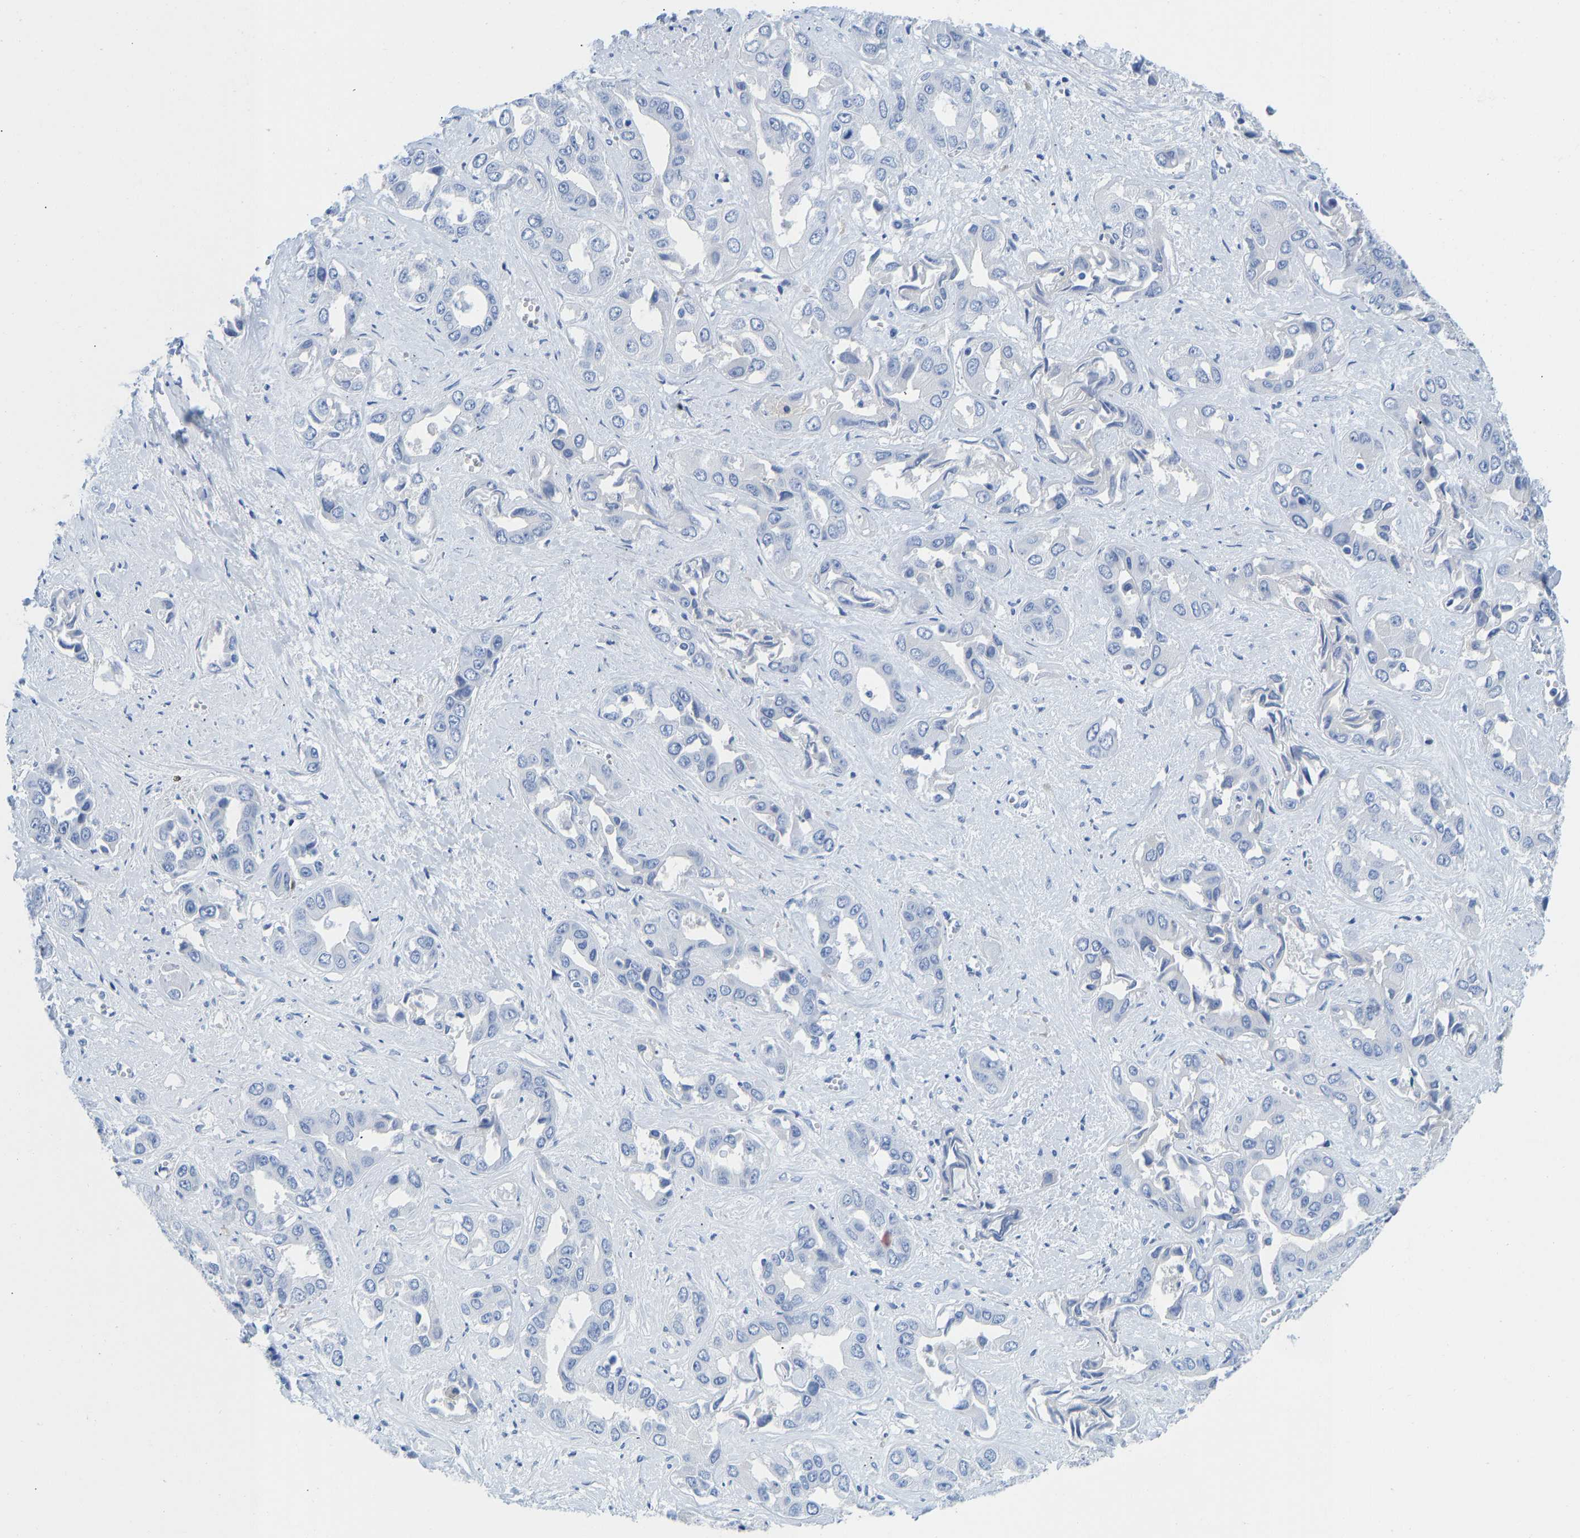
{"staining": {"intensity": "negative", "quantity": "none", "location": "none"}, "tissue": "liver cancer", "cell_type": "Tumor cells", "image_type": "cancer", "snomed": [{"axis": "morphology", "description": "Cholangiocarcinoma"}, {"axis": "topography", "description": "Liver"}], "caption": "Immunohistochemistry histopathology image of cholangiocarcinoma (liver) stained for a protein (brown), which exhibits no expression in tumor cells.", "gene": "NKAIN3", "patient": {"sex": "female", "age": 52}}